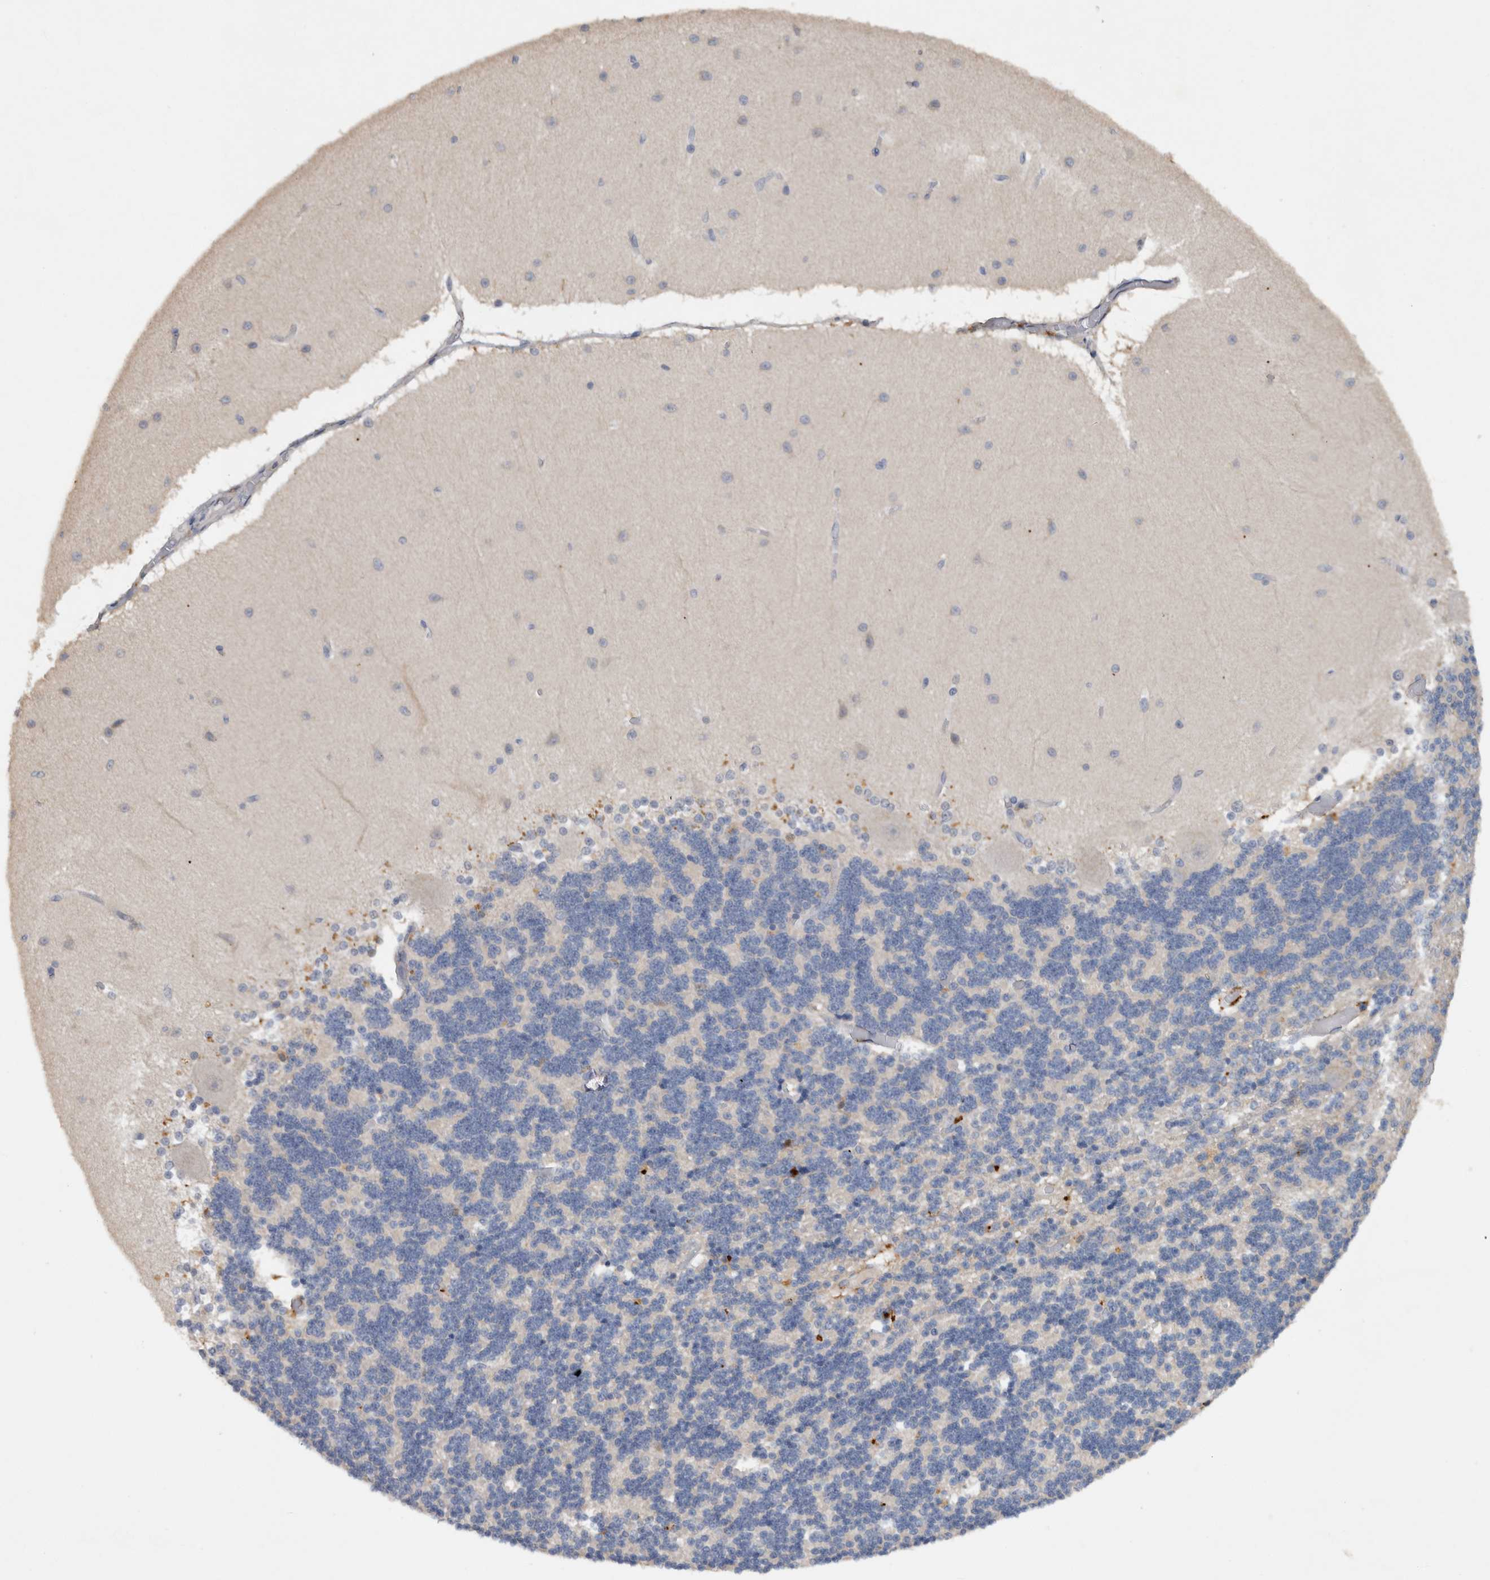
{"staining": {"intensity": "negative", "quantity": "none", "location": "none"}, "tissue": "cerebellum", "cell_type": "Cells in granular layer", "image_type": "normal", "snomed": [{"axis": "morphology", "description": "Normal tissue, NOS"}, {"axis": "topography", "description": "Cerebellum"}], "caption": "Human cerebellum stained for a protein using immunohistochemistry (IHC) displays no expression in cells in granular layer.", "gene": "HEXD", "patient": {"sex": "female", "age": 54}}